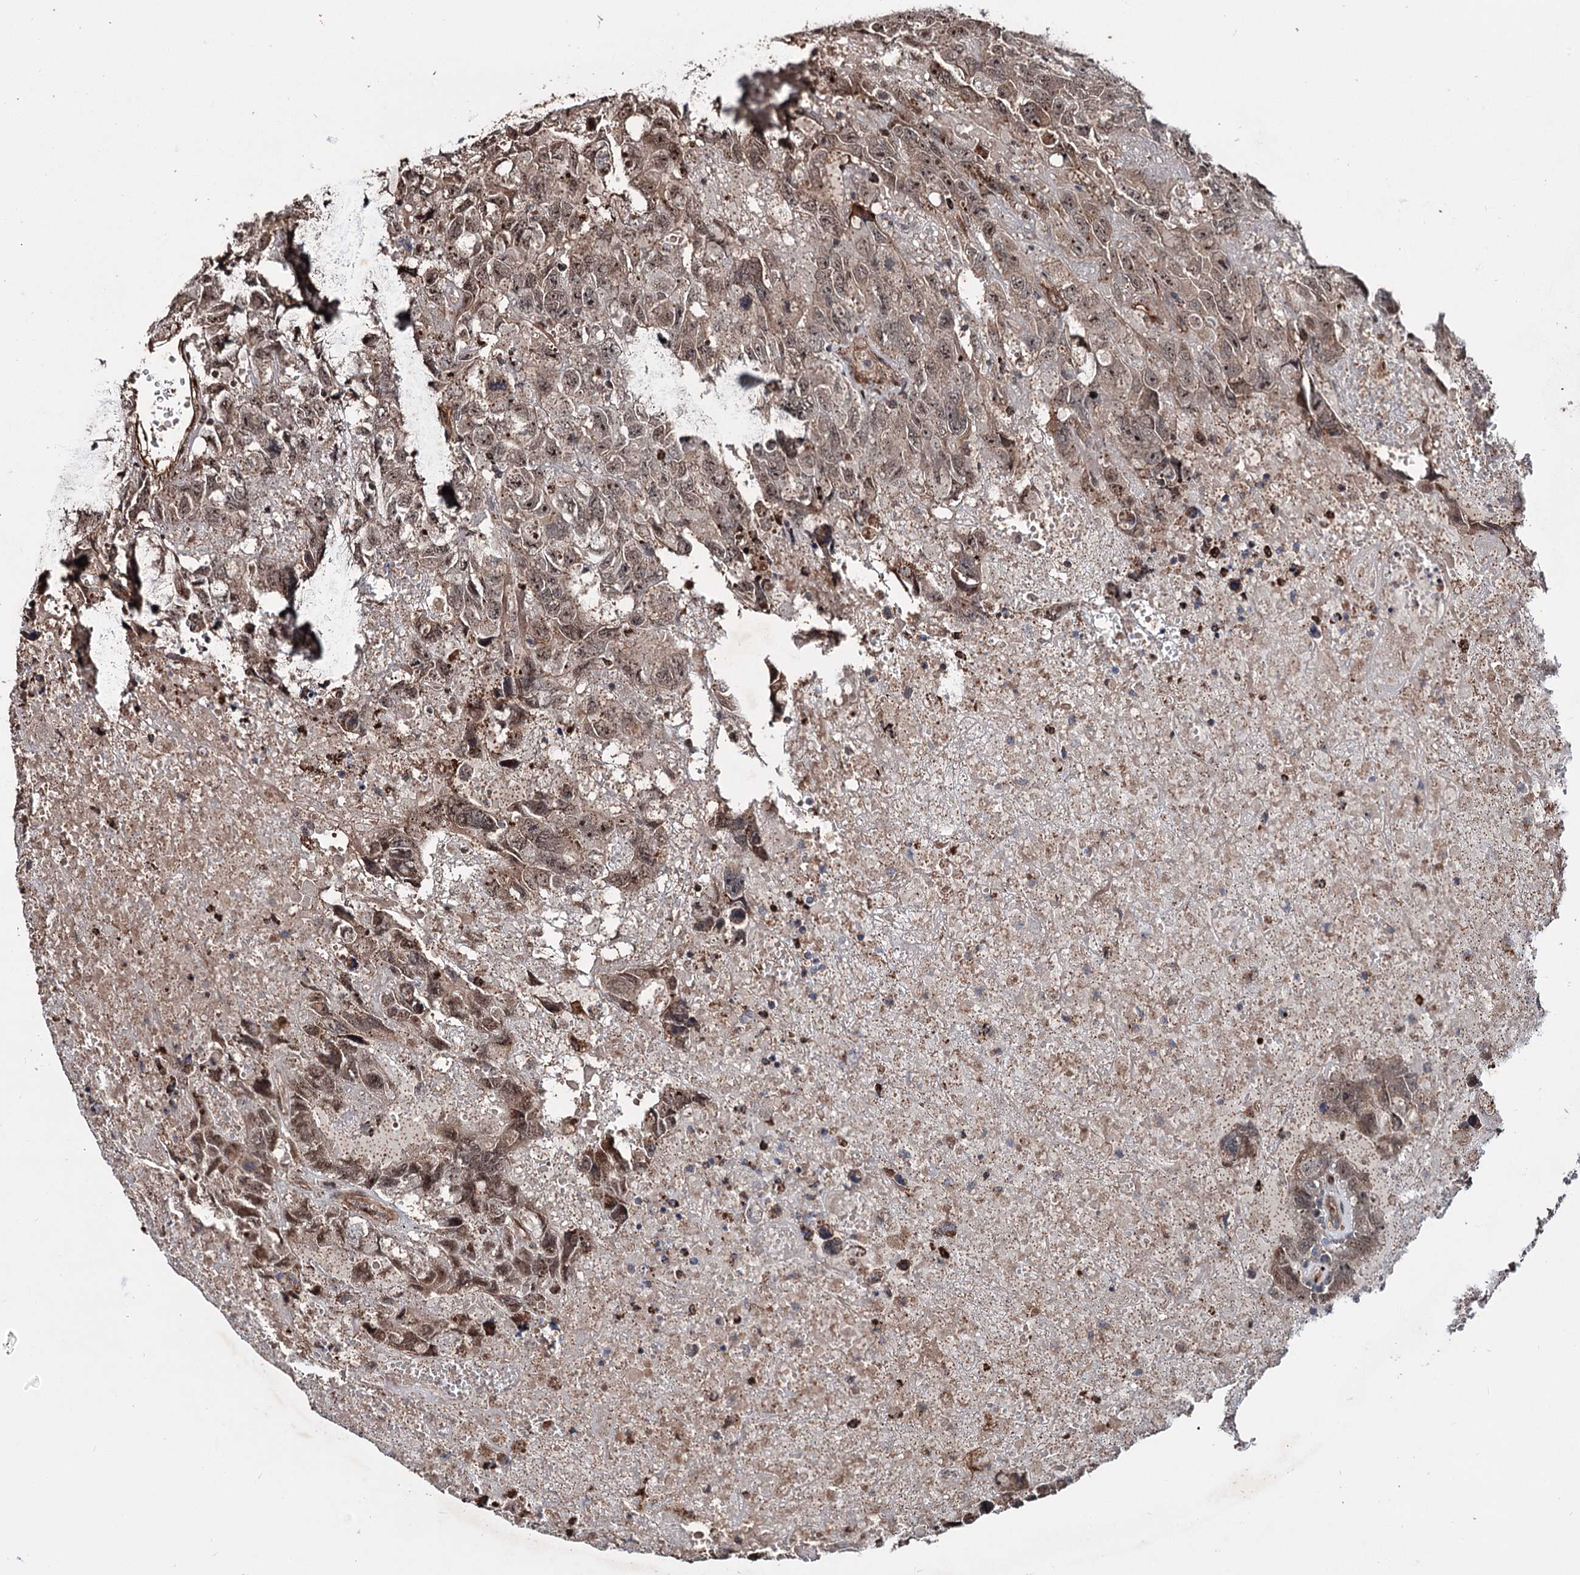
{"staining": {"intensity": "moderate", "quantity": ">75%", "location": "cytoplasmic/membranous,nuclear"}, "tissue": "testis cancer", "cell_type": "Tumor cells", "image_type": "cancer", "snomed": [{"axis": "morphology", "description": "Carcinoma, Embryonal, NOS"}, {"axis": "topography", "description": "Testis"}], "caption": "This micrograph demonstrates testis embryonal carcinoma stained with immunohistochemistry to label a protein in brown. The cytoplasmic/membranous and nuclear of tumor cells show moderate positivity for the protein. Nuclei are counter-stained blue.", "gene": "PTDSS2", "patient": {"sex": "male", "age": 45}}